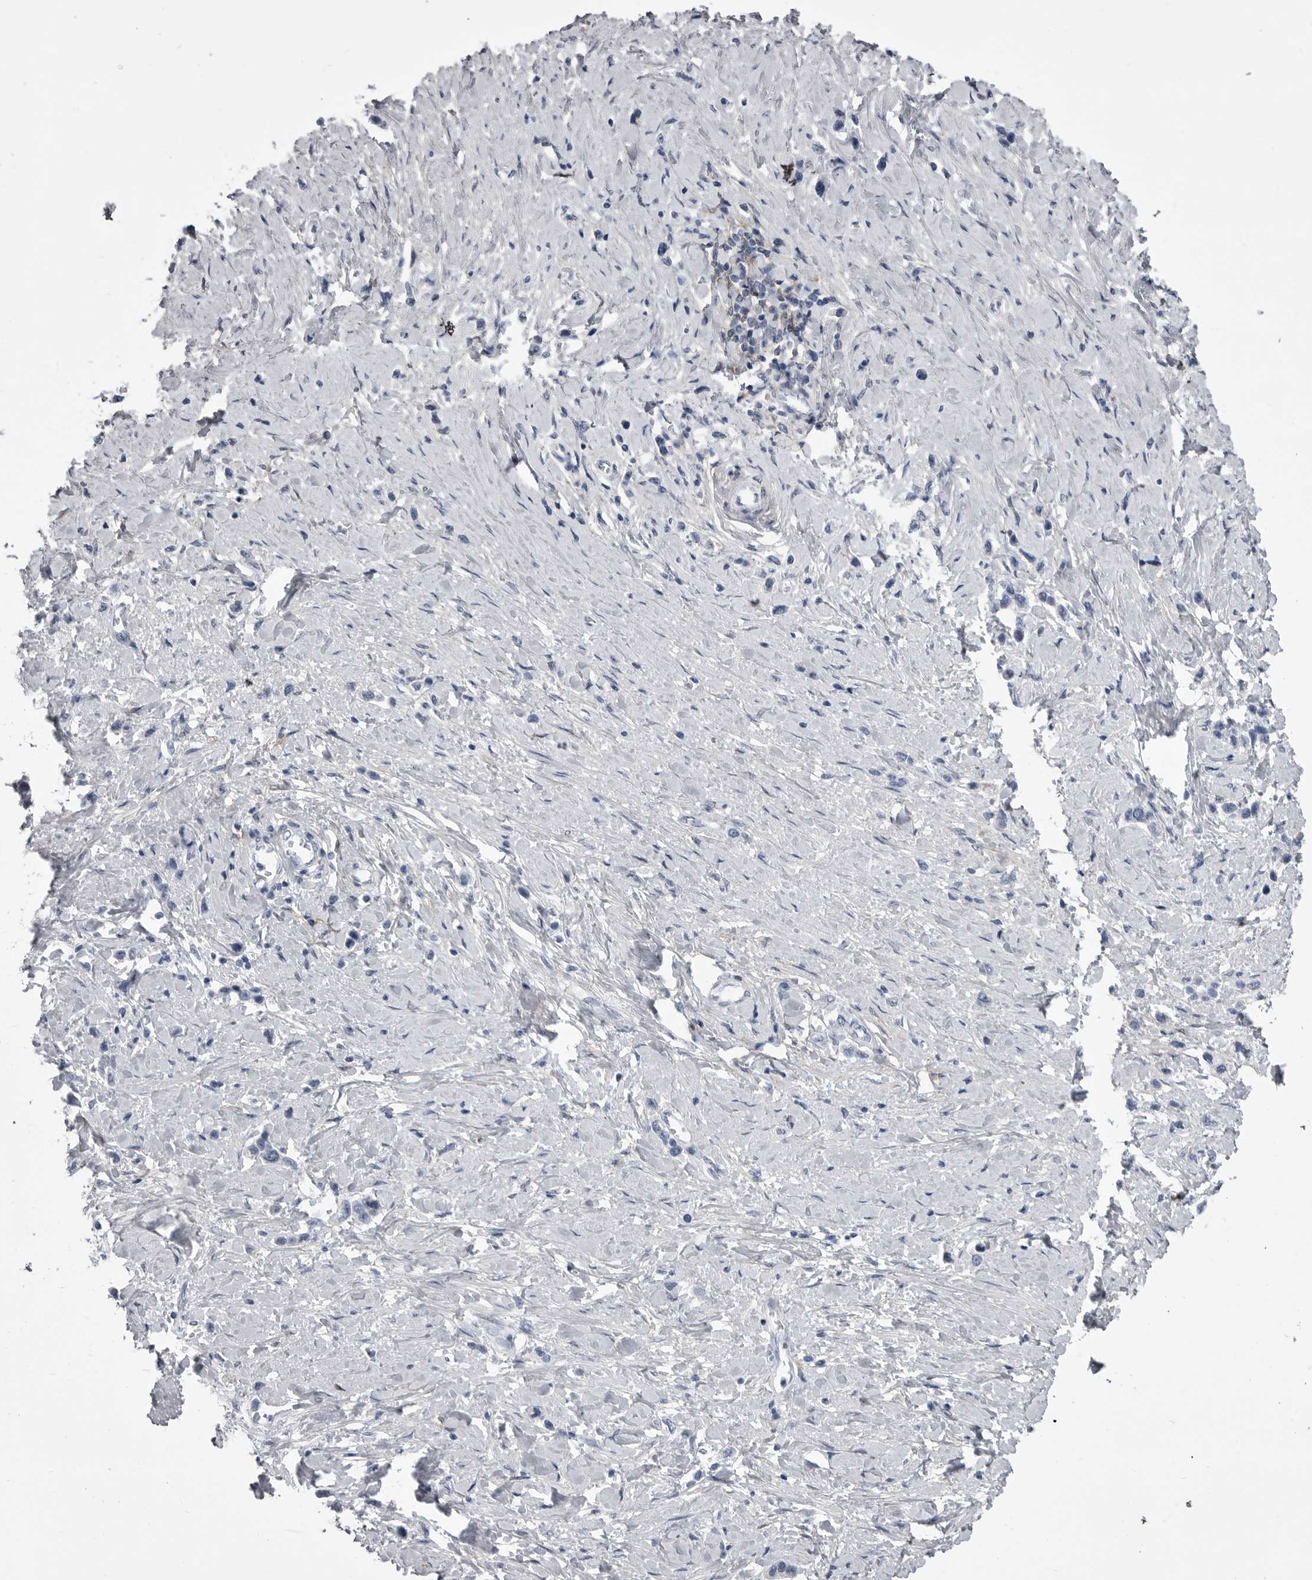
{"staining": {"intensity": "negative", "quantity": "none", "location": "none"}, "tissue": "stomach cancer", "cell_type": "Tumor cells", "image_type": "cancer", "snomed": [{"axis": "morphology", "description": "Adenocarcinoma, NOS"}, {"axis": "topography", "description": "Stomach"}], "caption": "This photomicrograph is of stomach cancer stained with immunohistochemistry (IHC) to label a protein in brown with the nuclei are counter-stained blue. There is no staining in tumor cells.", "gene": "ANK2", "patient": {"sex": "female", "age": 65}}